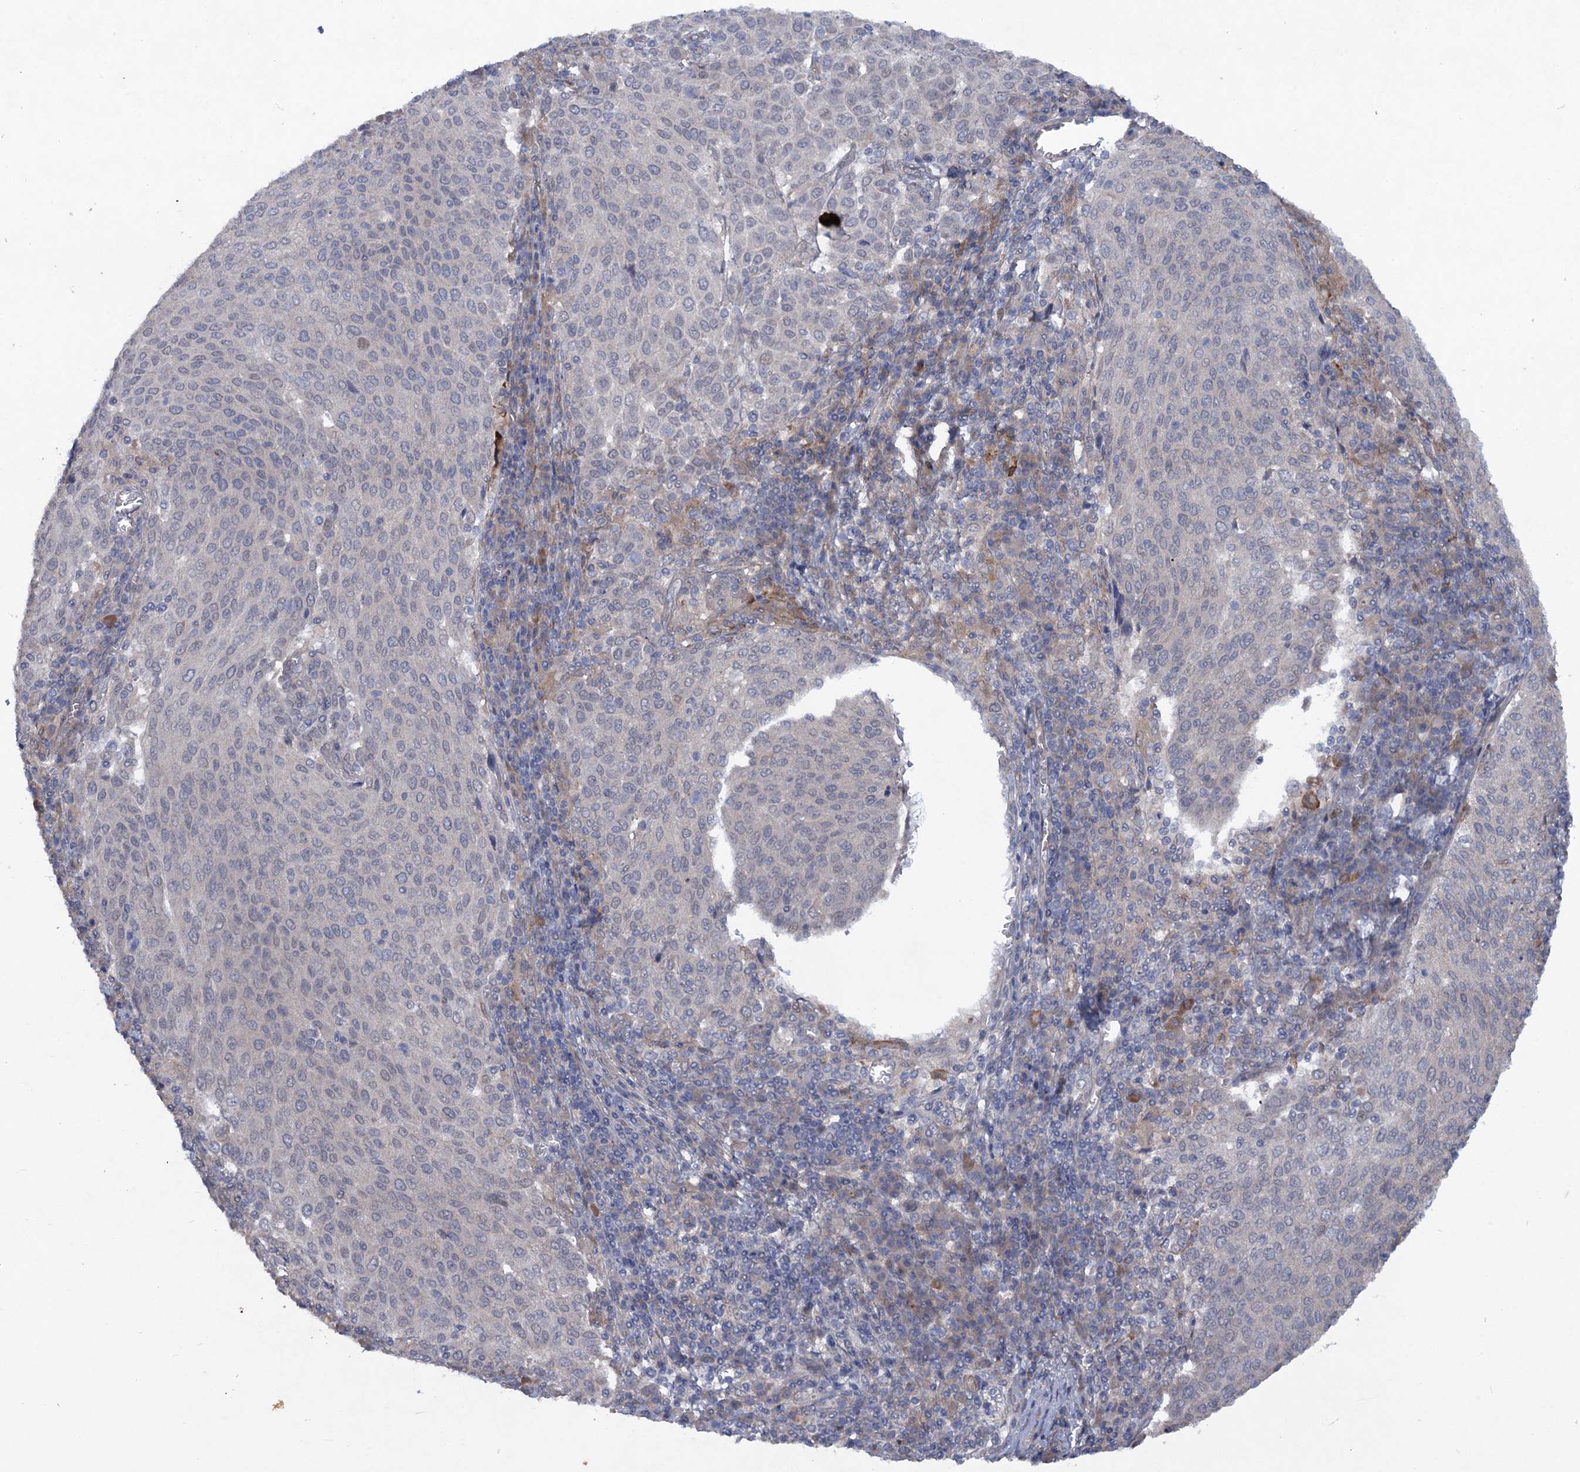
{"staining": {"intensity": "negative", "quantity": "none", "location": "none"}, "tissue": "cervical cancer", "cell_type": "Tumor cells", "image_type": "cancer", "snomed": [{"axis": "morphology", "description": "Squamous cell carcinoma, NOS"}, {"axis": "topography", "description": "Cervix"}], "caption": "Human cervical squamous cell carcinoma stained for a protein using immunohistochemistry displays no staining in tumor cells.", "gene": "NUDT22", "patient": {"sex": "female", "age": 46}}